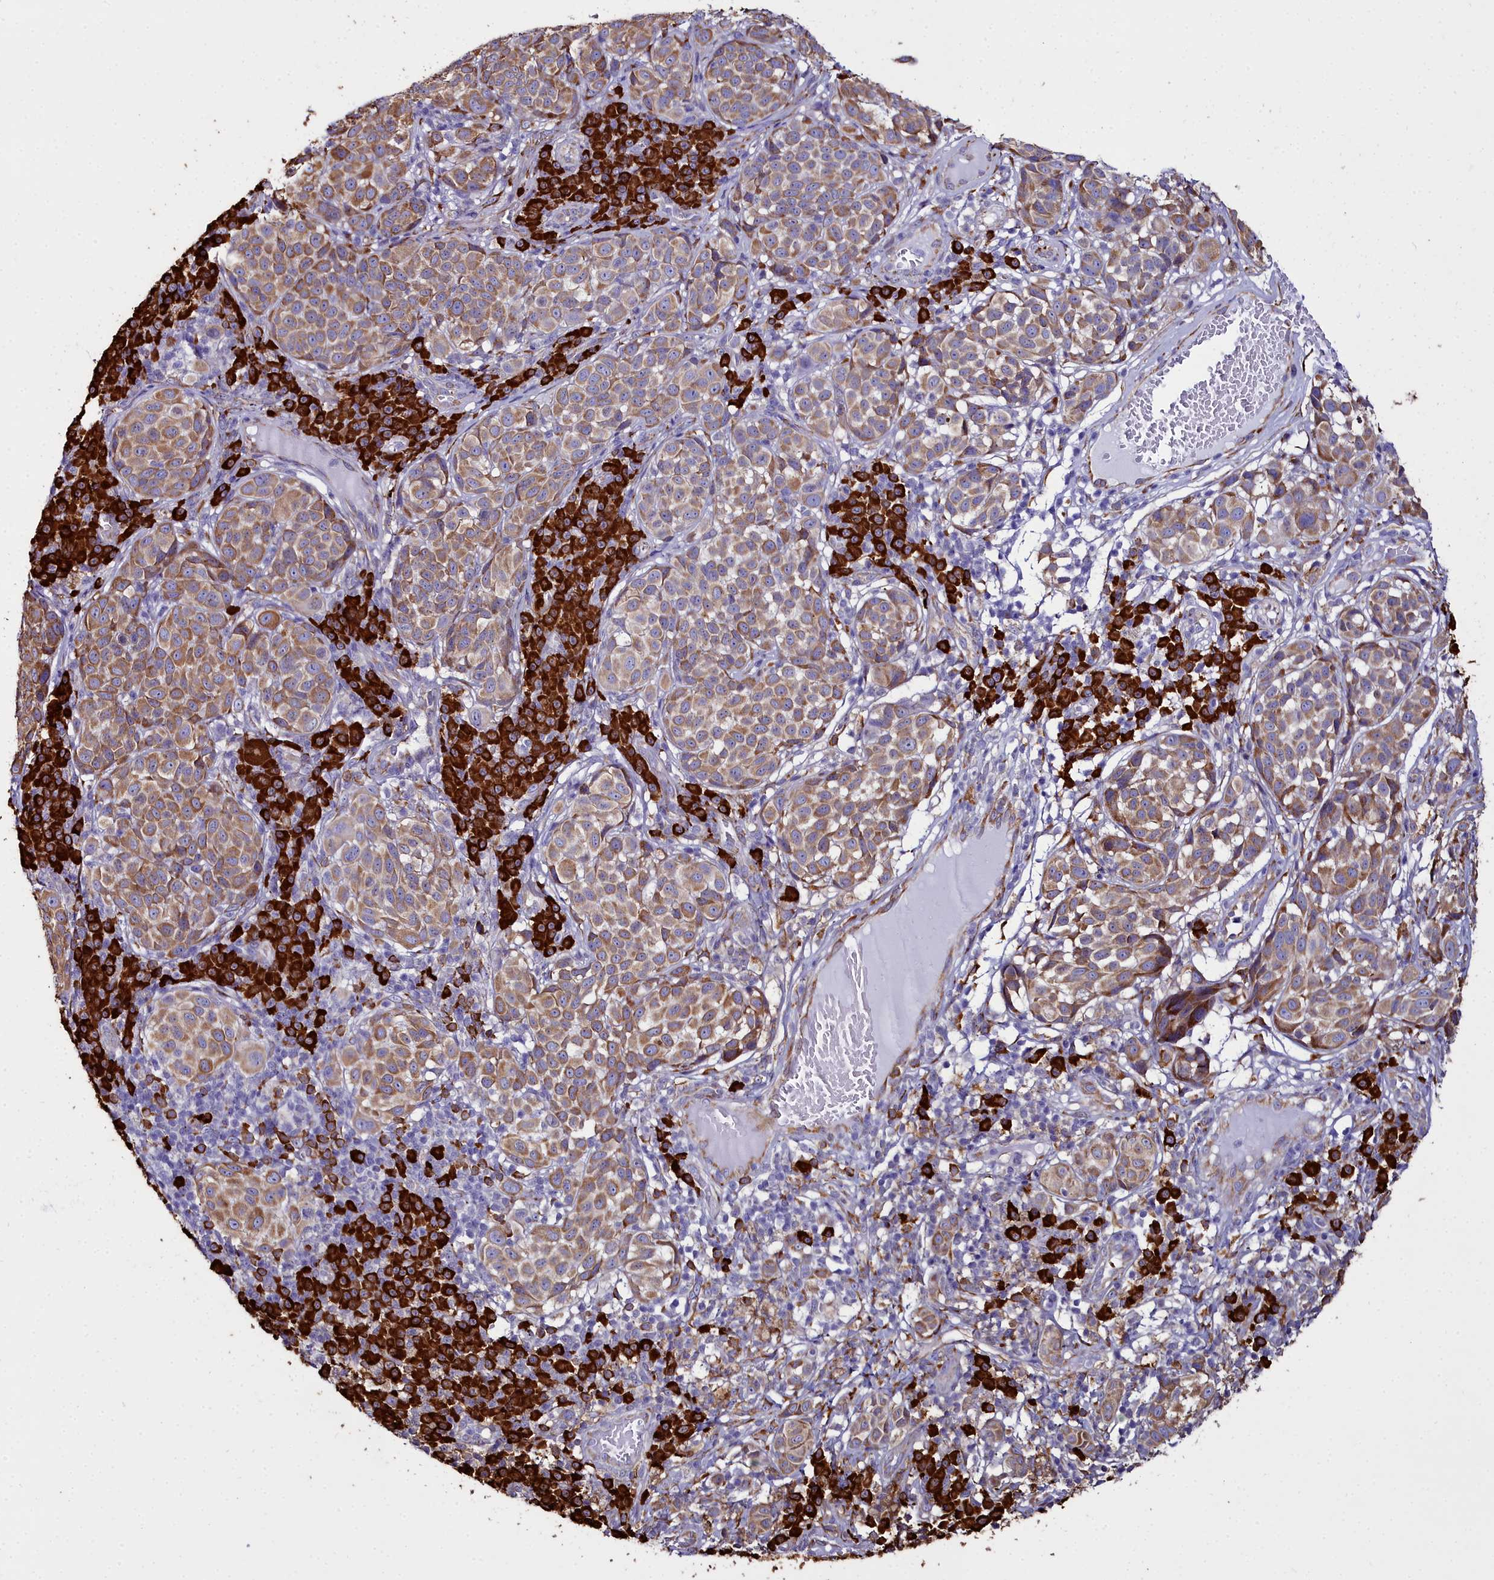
{"staining": {"intensity": "moderate", "quantity": ">75%", "location": "cytoplasmic/membranous"}, "tissue": "melanoma", "cell_type": "Tumor cells", "image_type": "cancer", "snomed": [{"axis": "morphology", "description": "Malignant melanoma, NOS"}, {"axis": "topography", "description": "Skin"}], "caption": "DAB (3,3'-diaminobenzidine) immunohistochemical staining of melanoma exhibits moderate cytoplasmic/membranous protein staining in about >75% of tumor cells.", "gene": "TXNDC5", "patient": {"sex": "male", "age": 38}}